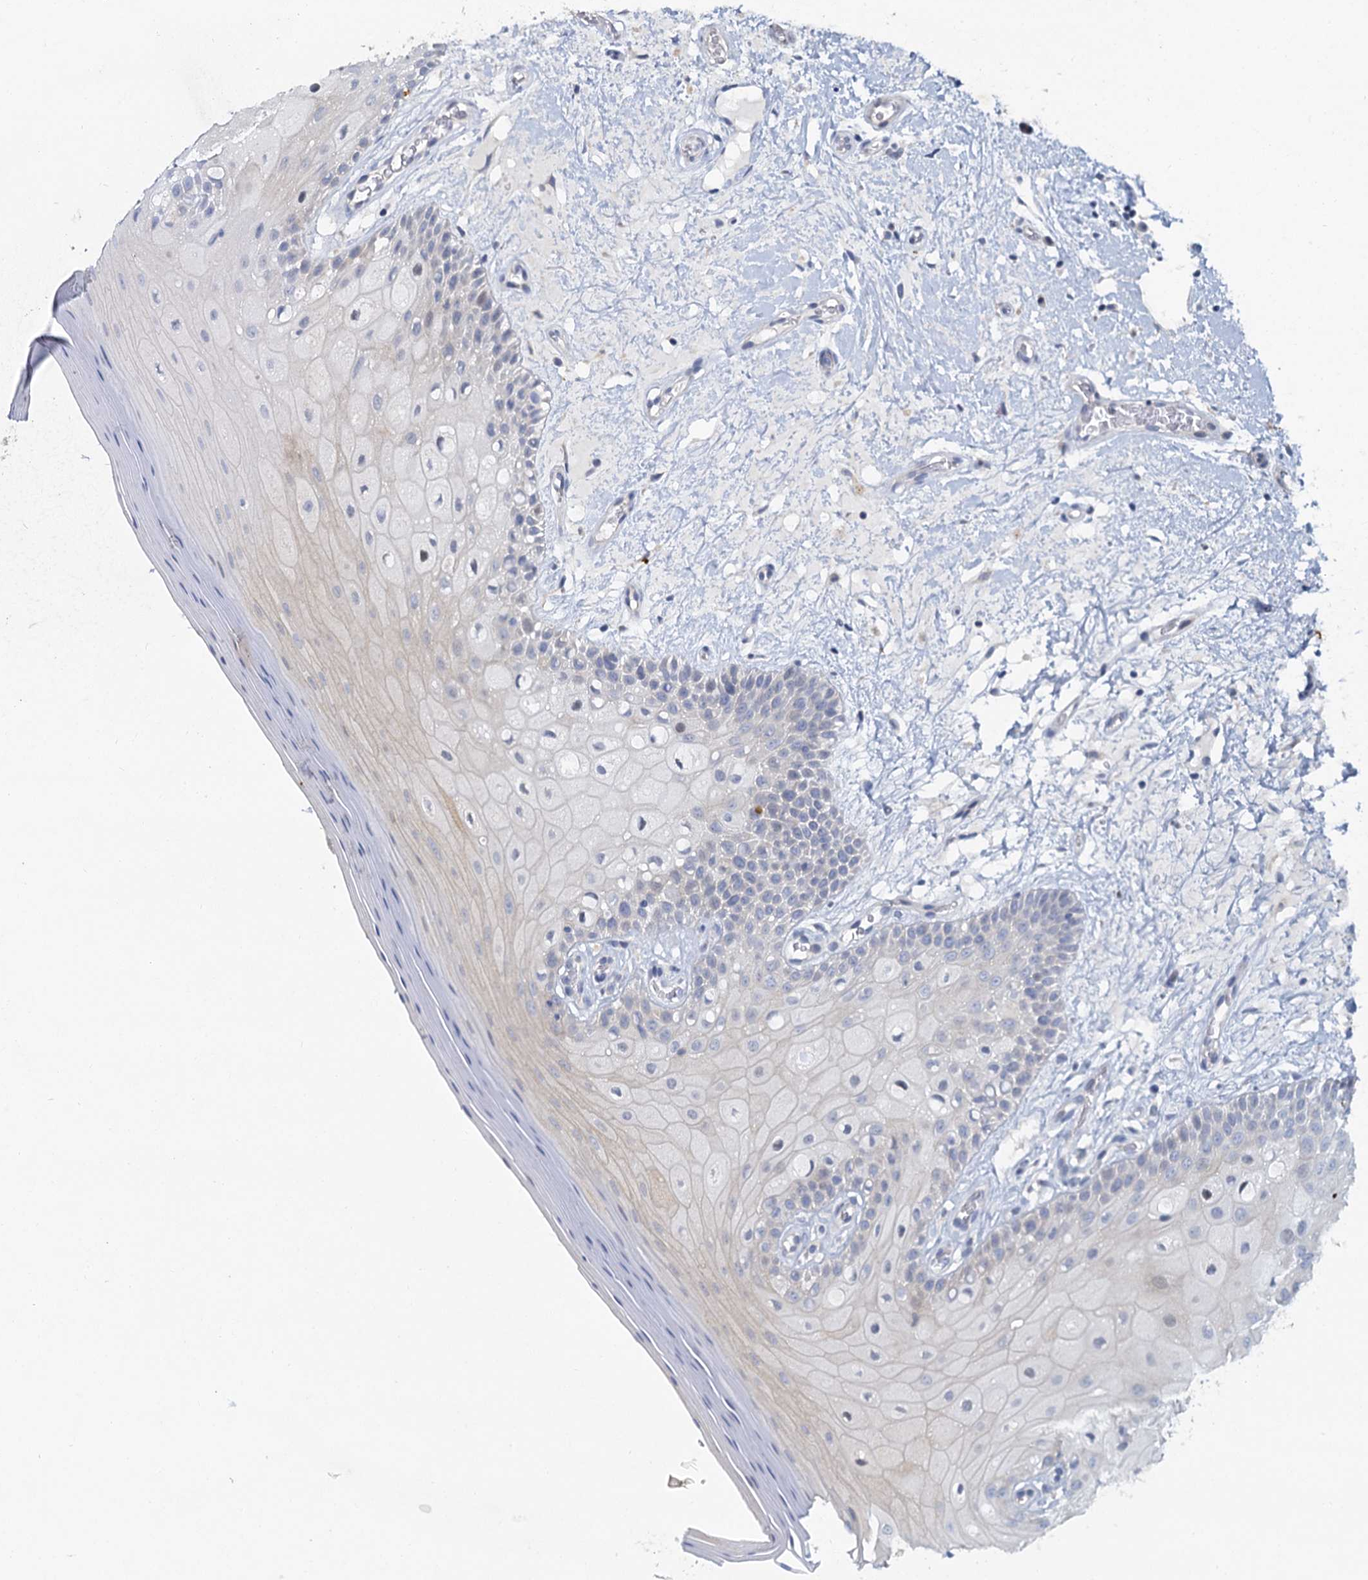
{"staining": {"intensity": "negative", "quantity": "none", "location": "none"}, "tissue": "oral mucosa", "cell_type": "Squamous epithelial cells", "image_type": "normal", "snomed": [{"axis": "morphology", "description": "Normal tissue, NOS"}, {"axis": "topography", "description": "Oral tissue"}, {"axis": "topography", "description": "Tounge, NOS"}], "caption": "Immunohistochemical staining of normal oral mucosa shows no significant expression in squamous epithelial cells.", "gene": "ACRBP", "patient": {"sex": "male", "age": 47}}